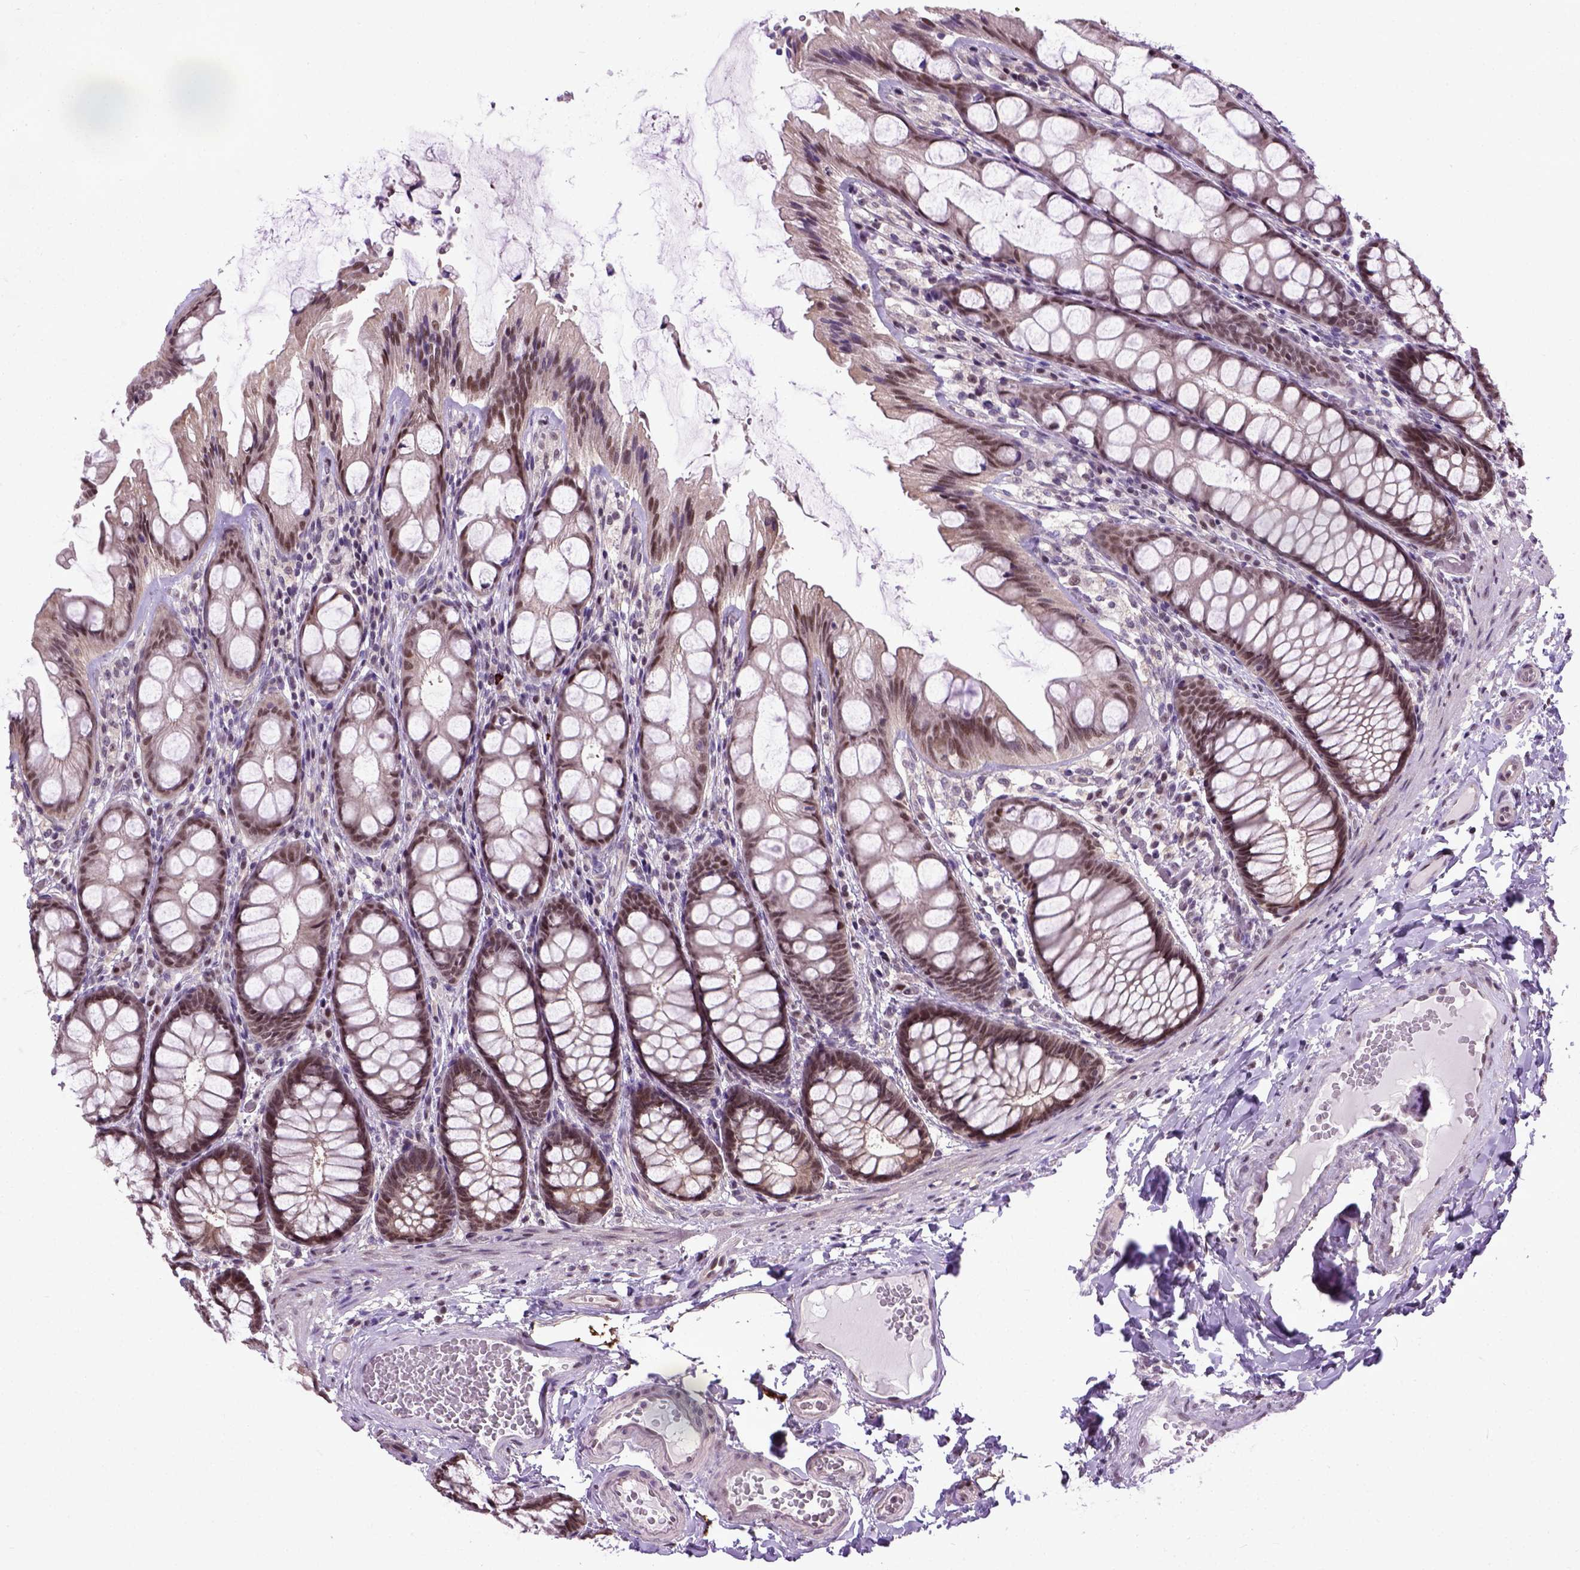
{"staining": {"intensity": "moderate", "quantity": ">75%", "location": "nuclear"}, "tissue": "colon", "cell_type": "Endothelial cells", "image_type": "normal", "snomed": [{"axis": "morphology", "description": "Normal tissue, NOS"}, {"axis": "topography", "description": "Colon"}], "caption": "Protein expression analysis of unremarkable colon demonstrates moderate nuclear positivity in approximately >75% of endothelial cells. Immunohistochemistry stains the protein in brown and the nuclei are stained blue.", "gene": "UBA3", "patient": {"sex": "male", "age": 47}}